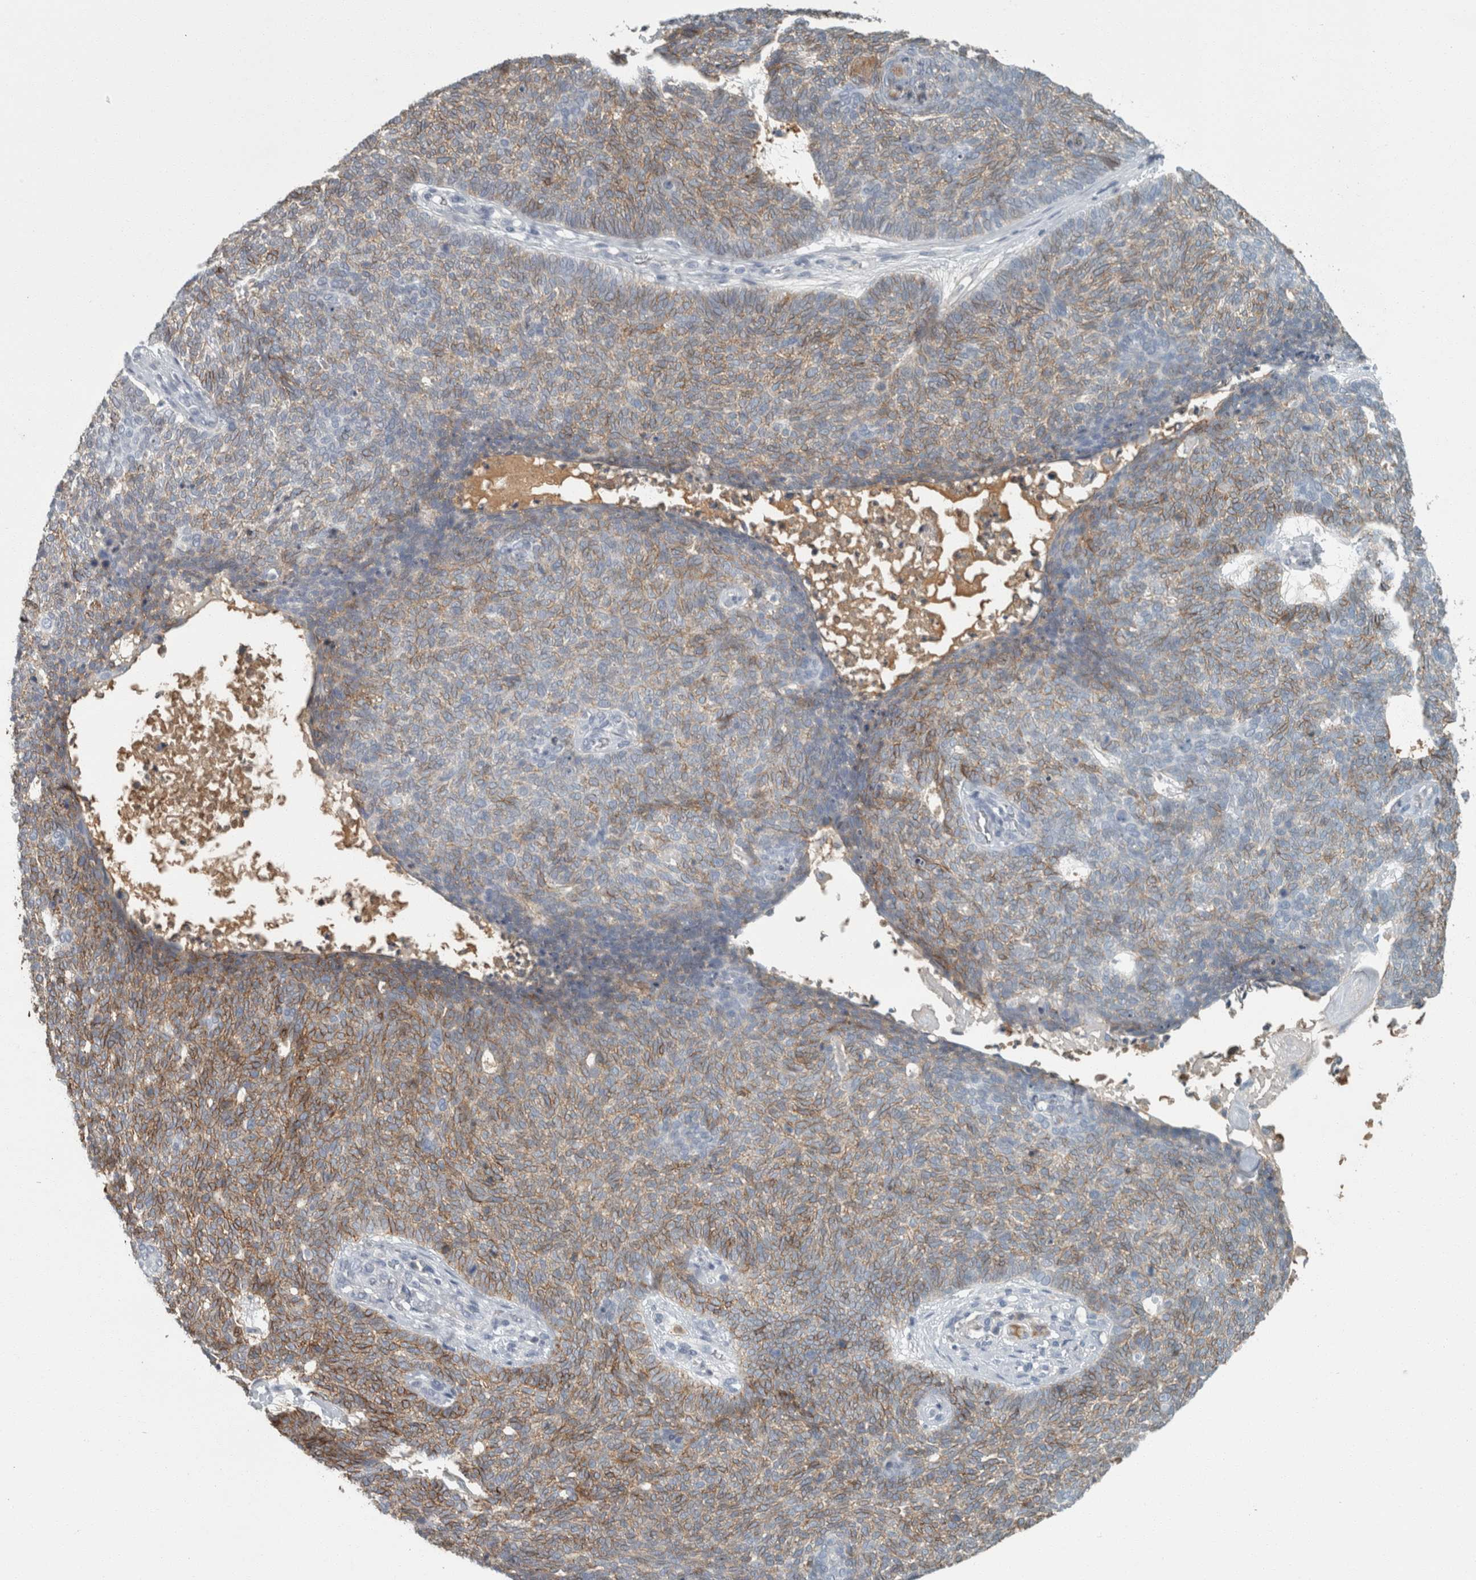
{"staining": {"intensity": "weak", "quantity": "25%-75%", "location": "cytoplasmic/membranous"}, "tissue": "skin cancer", "cell_type": "Tumor cells", "image_type": "cancer", "snomed": [{"axis": "morphology", "description": "Basal cell carcinoma"}, {"axis": "topography", "description": "Skin"}], "caption": "Human skin cancer stained with a protein marker reveals weak staining in tumor cells.", "gene": "CHL1", "patient": {"sex": "female", "age": 84}}